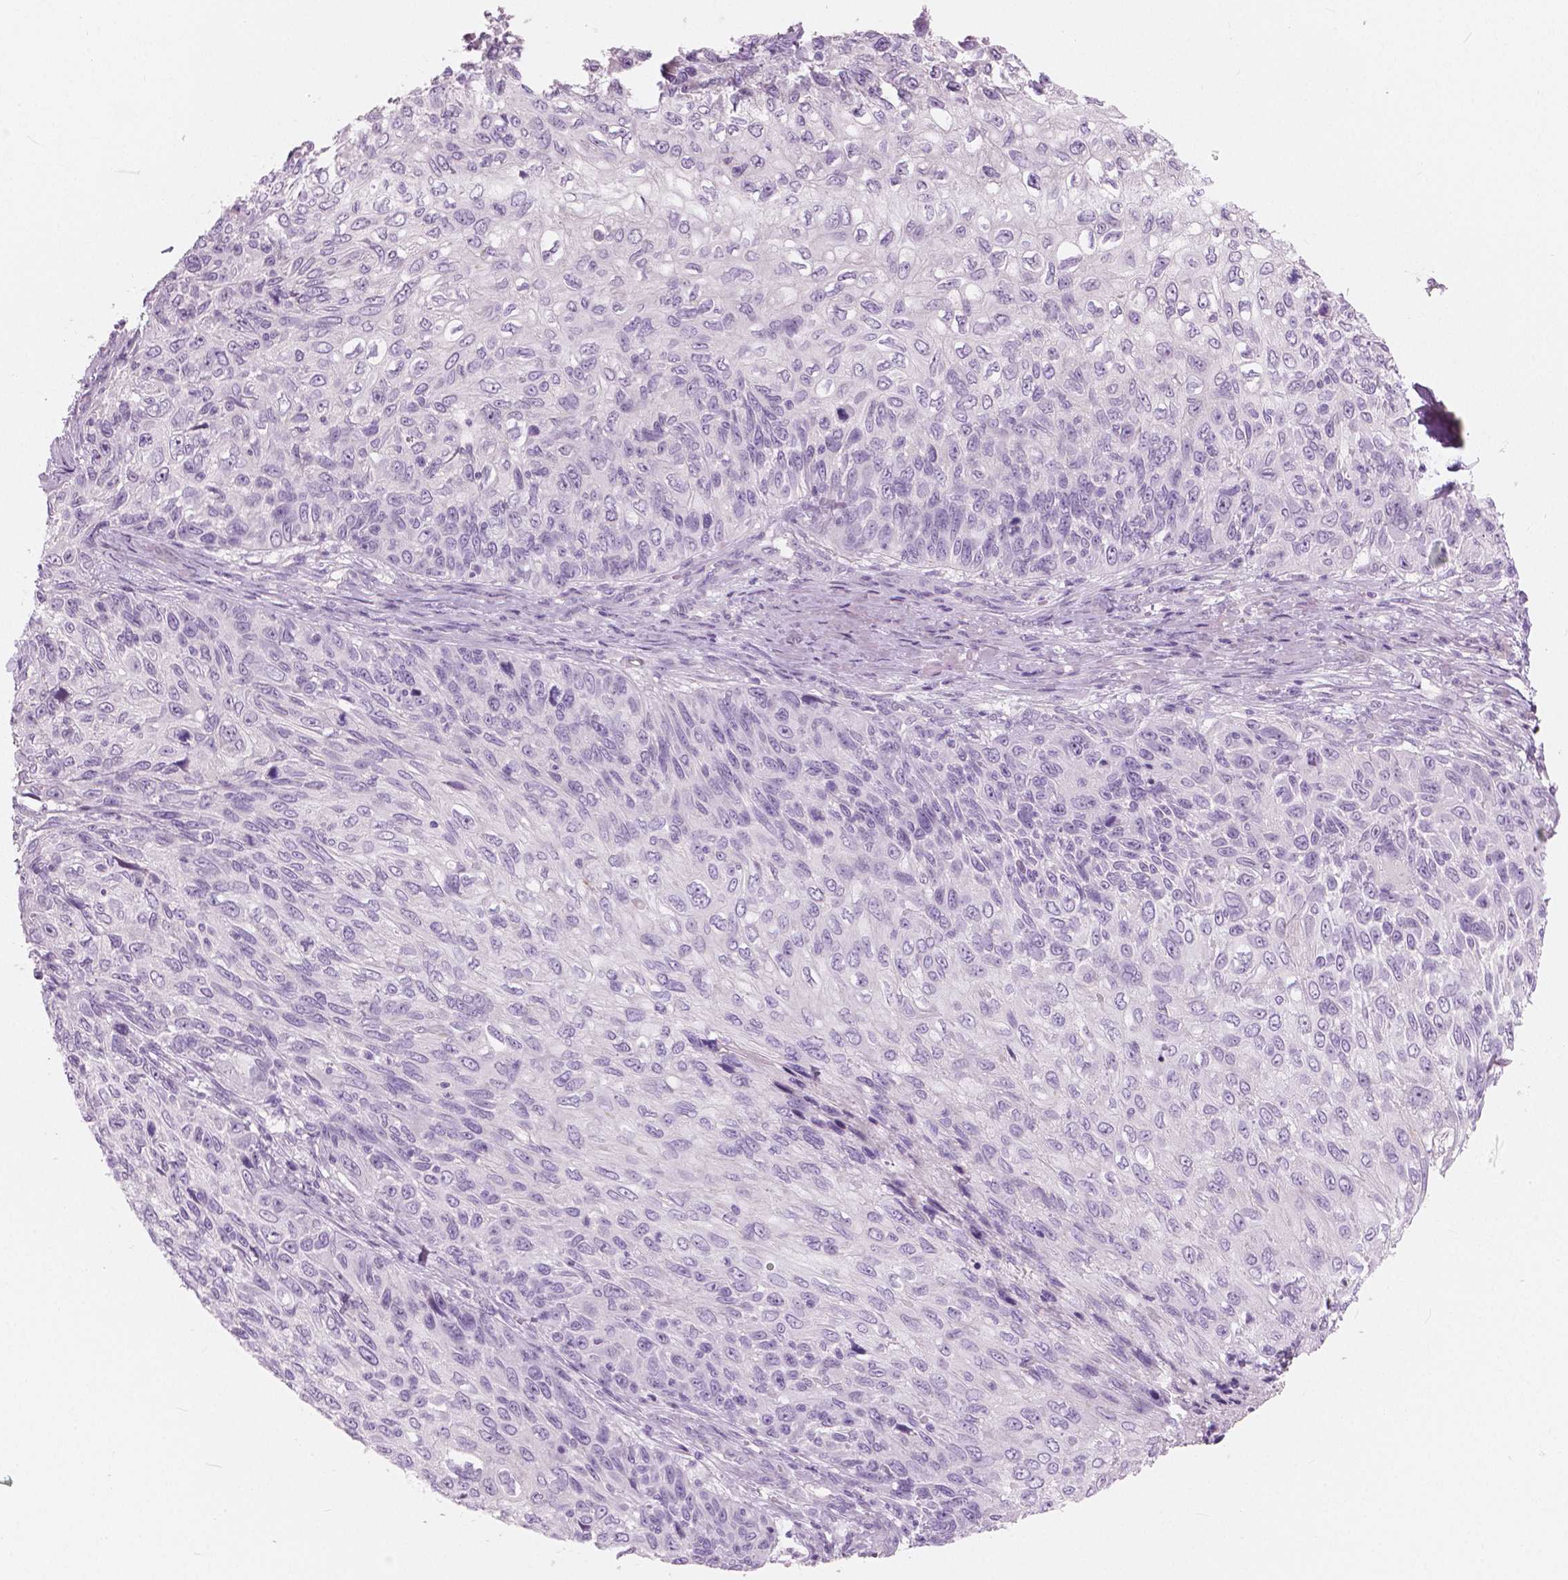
{"staining": {"intensity": "negative", "quantity": "none", "location": "none"}, "tissue": "skin cancer", "cell_type": "Tumor cells", "image_type": "cancer", "snomed": [{"axis": "morphology", "description": "Squamous cell carcinoma, NOS"}, {"axis": "topography", "description": "Skin"}], "caption": "This is an immunohistochemistry photomicrograph of skin squamous cell carcinoma. There is no expression in tumor cells.", "gene": "A4GNT", "patient": {"sex": "male", "age": 92}}